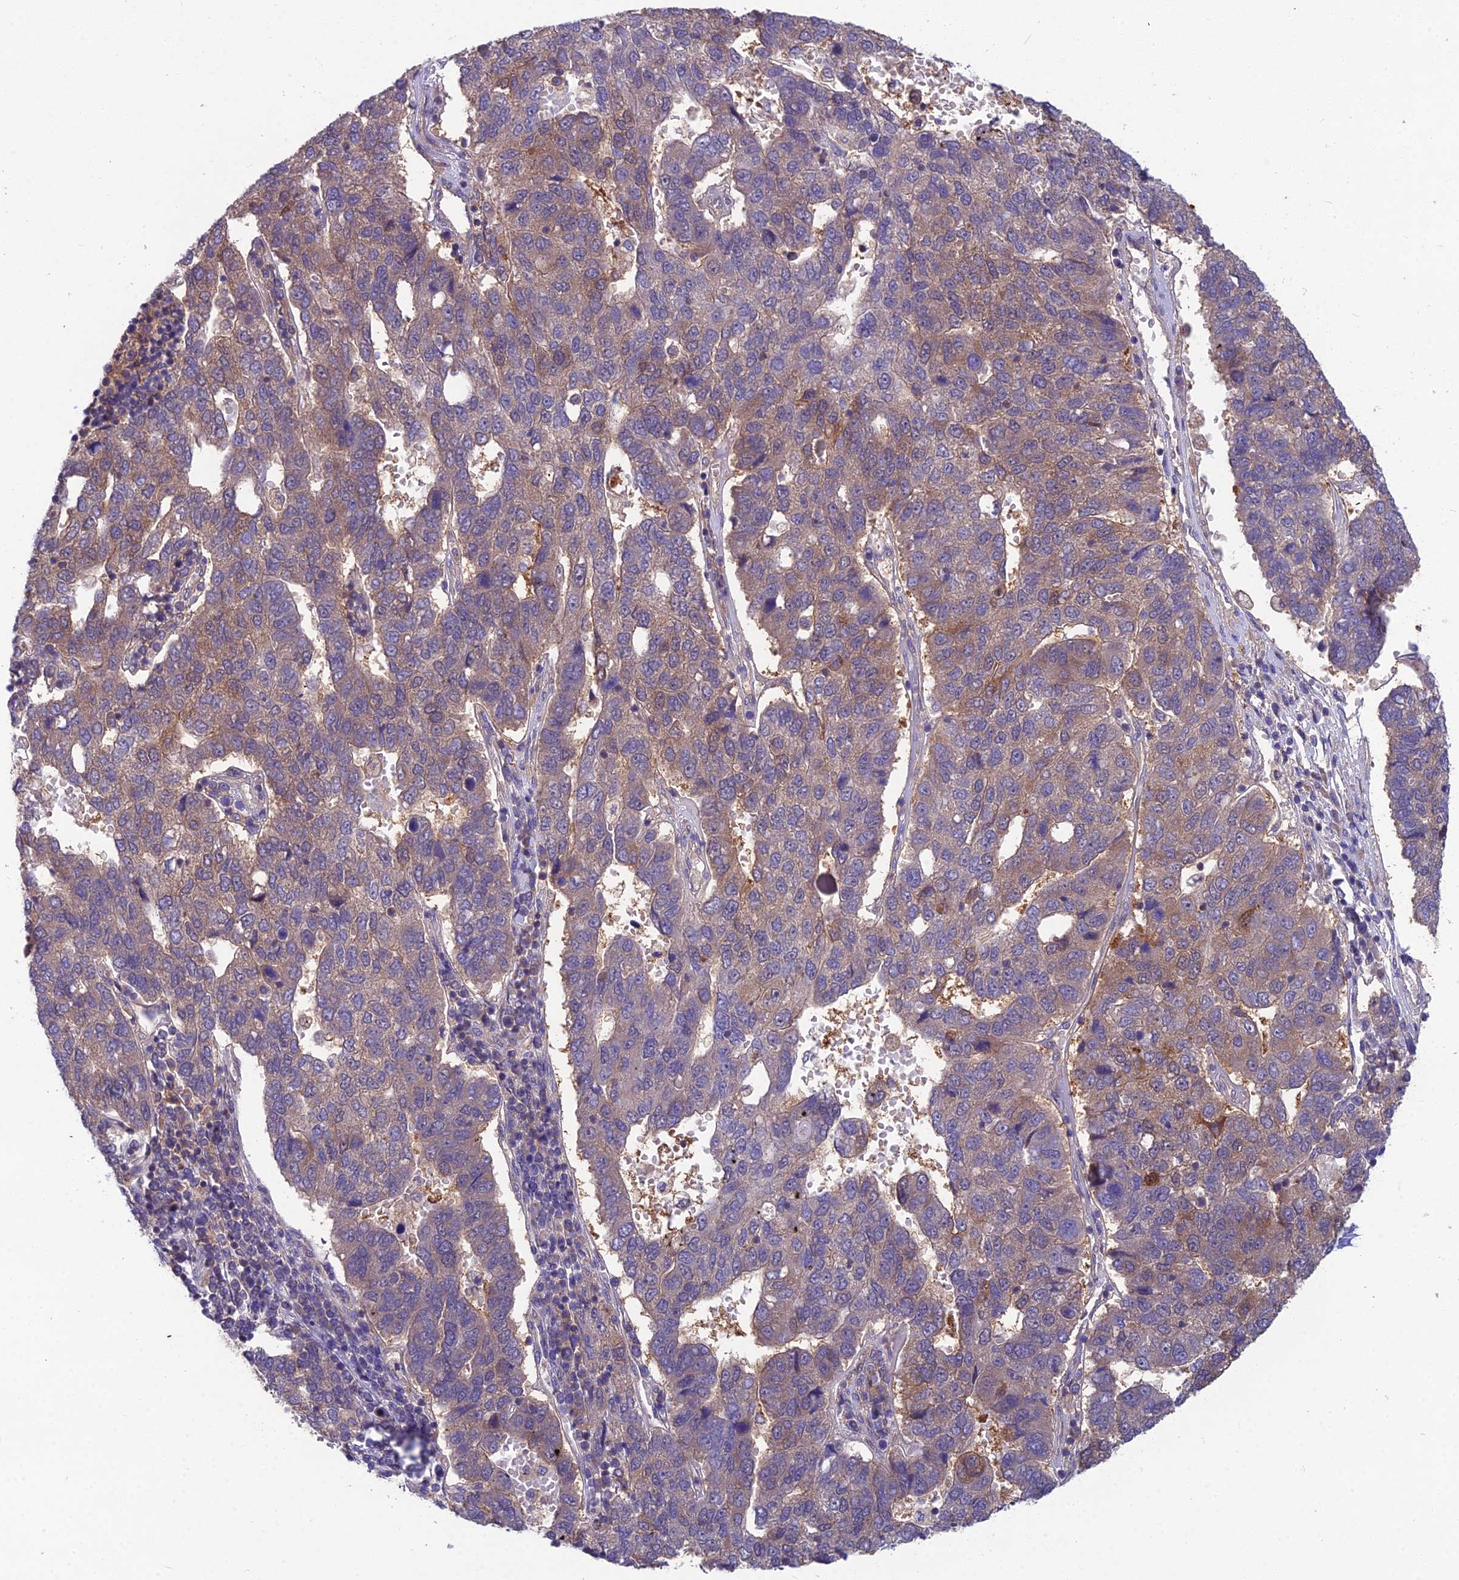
{"staining": {"intensity": "weak", "quantity": "25%-75%", "location": "cytoplasmic/membranous"}, "tissue": "pancreatic cancer", "cell_type": "Tumor cells", "image_type": "cancer", "snomed": [{"axis": "morphology", "description": "Adenocarcinoma, NOS"}, {"axis": "topography", "description": "Pancreas"}], "caption": "A micrograph of human pancreatic adenocarcinoma stained for a protein displays weak cytoplasmic/membranous brown staining in tumor cells.", "gene": "MVD", "patient": {"sex": "female", "age": 61}}